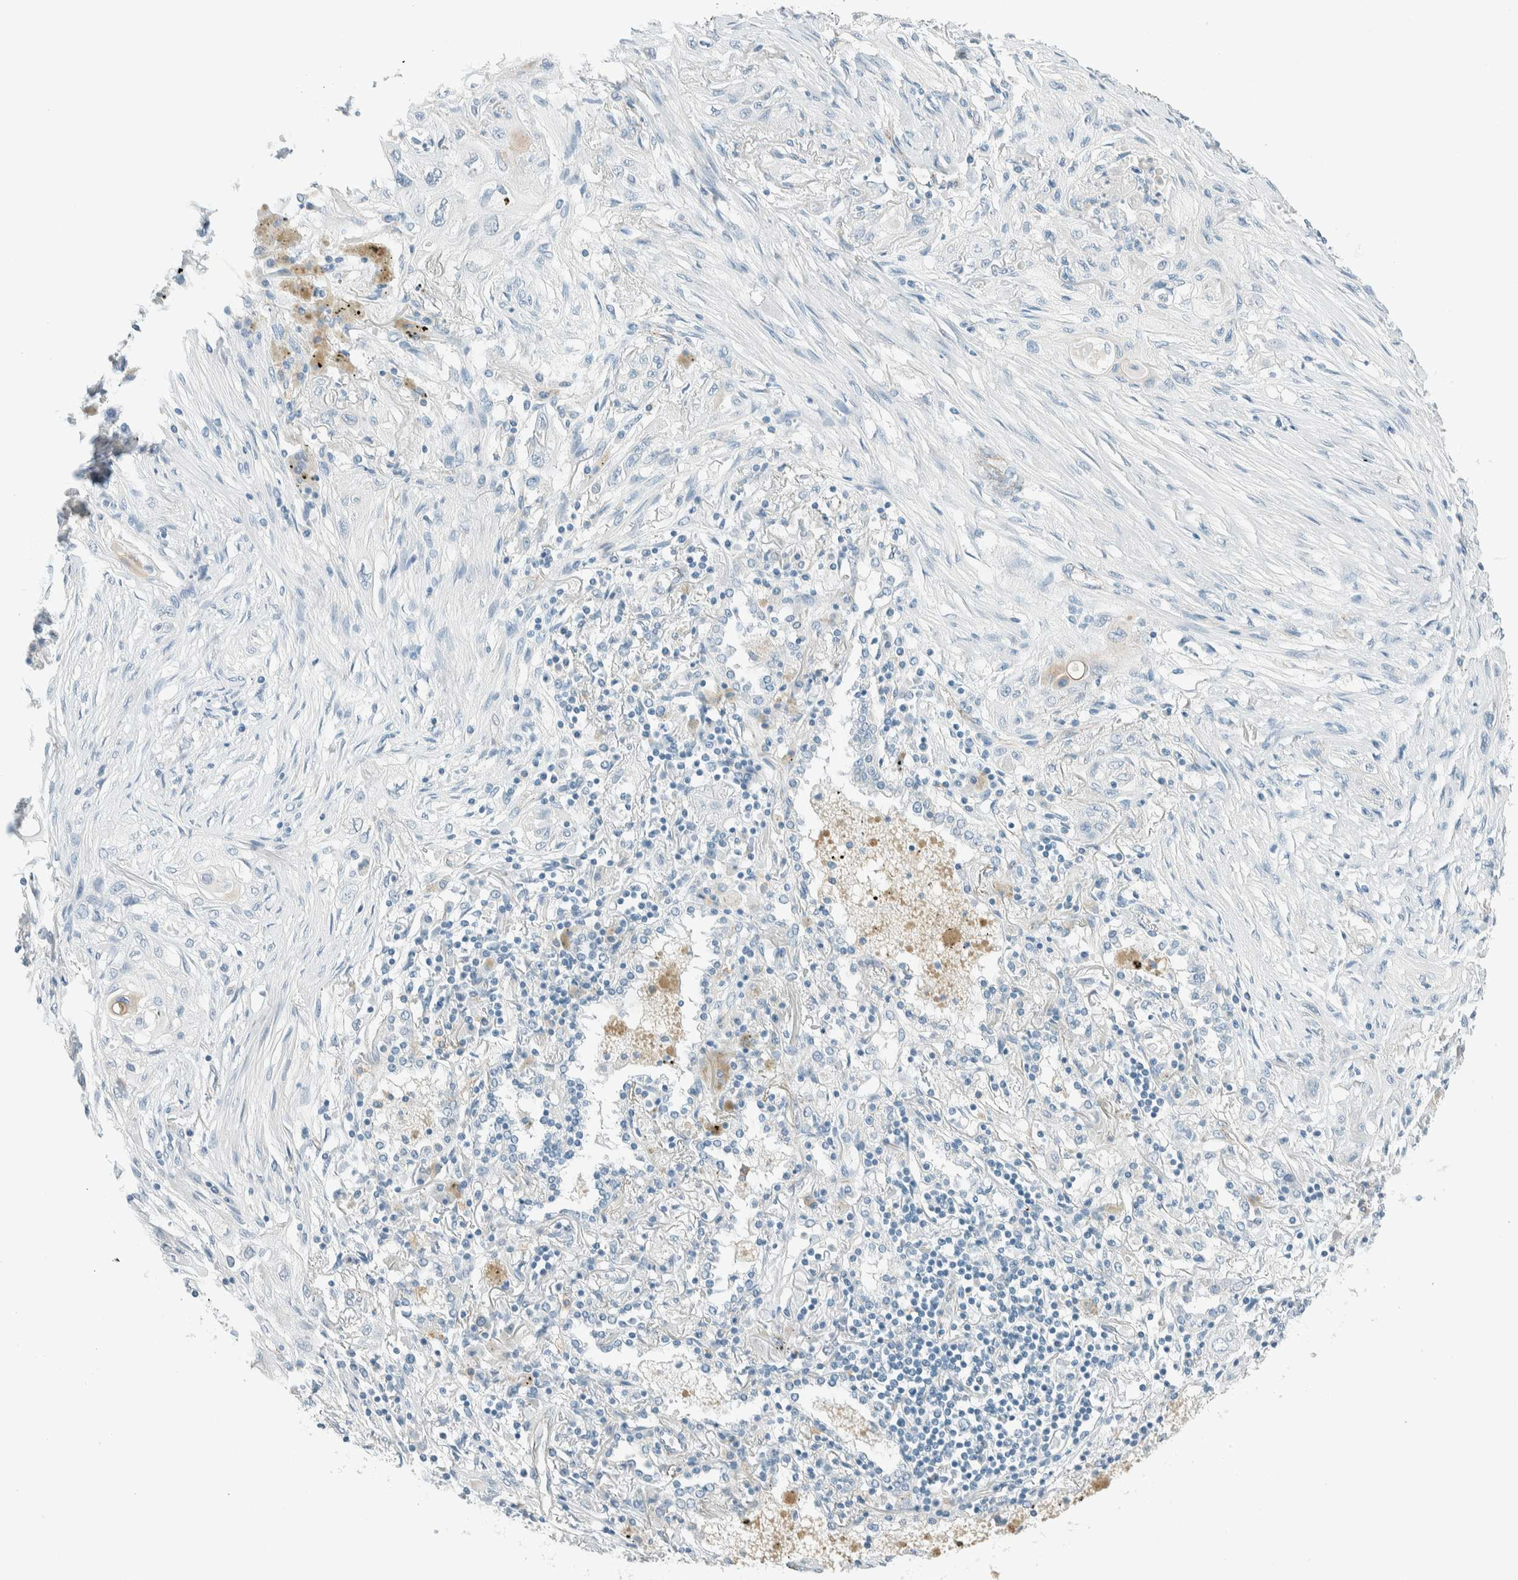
{"staining": {"intensity": "negative", "quantity": "none", "location": "none"}, "tissue": "lung cancer", "cell_type": "Tumor cells", "image_type": "cancer", "snomed": [{"axis": "morphology", "description": "Squamous cell carcinoma, NOS"}, {"axis": "topography", "description": "Lung"}], "caption": "There is no significant expression in tumor cells of squamous cell carcinoma (lung). (Stains: DAB (3,3'-diaminobenzidine) immunohistochemistry with hematoxylin counter stain, Microscopy: brightfield microscopy at high magnification).", "gene": "SLFN12", "patient": {"sex": "female", "age": 47}}